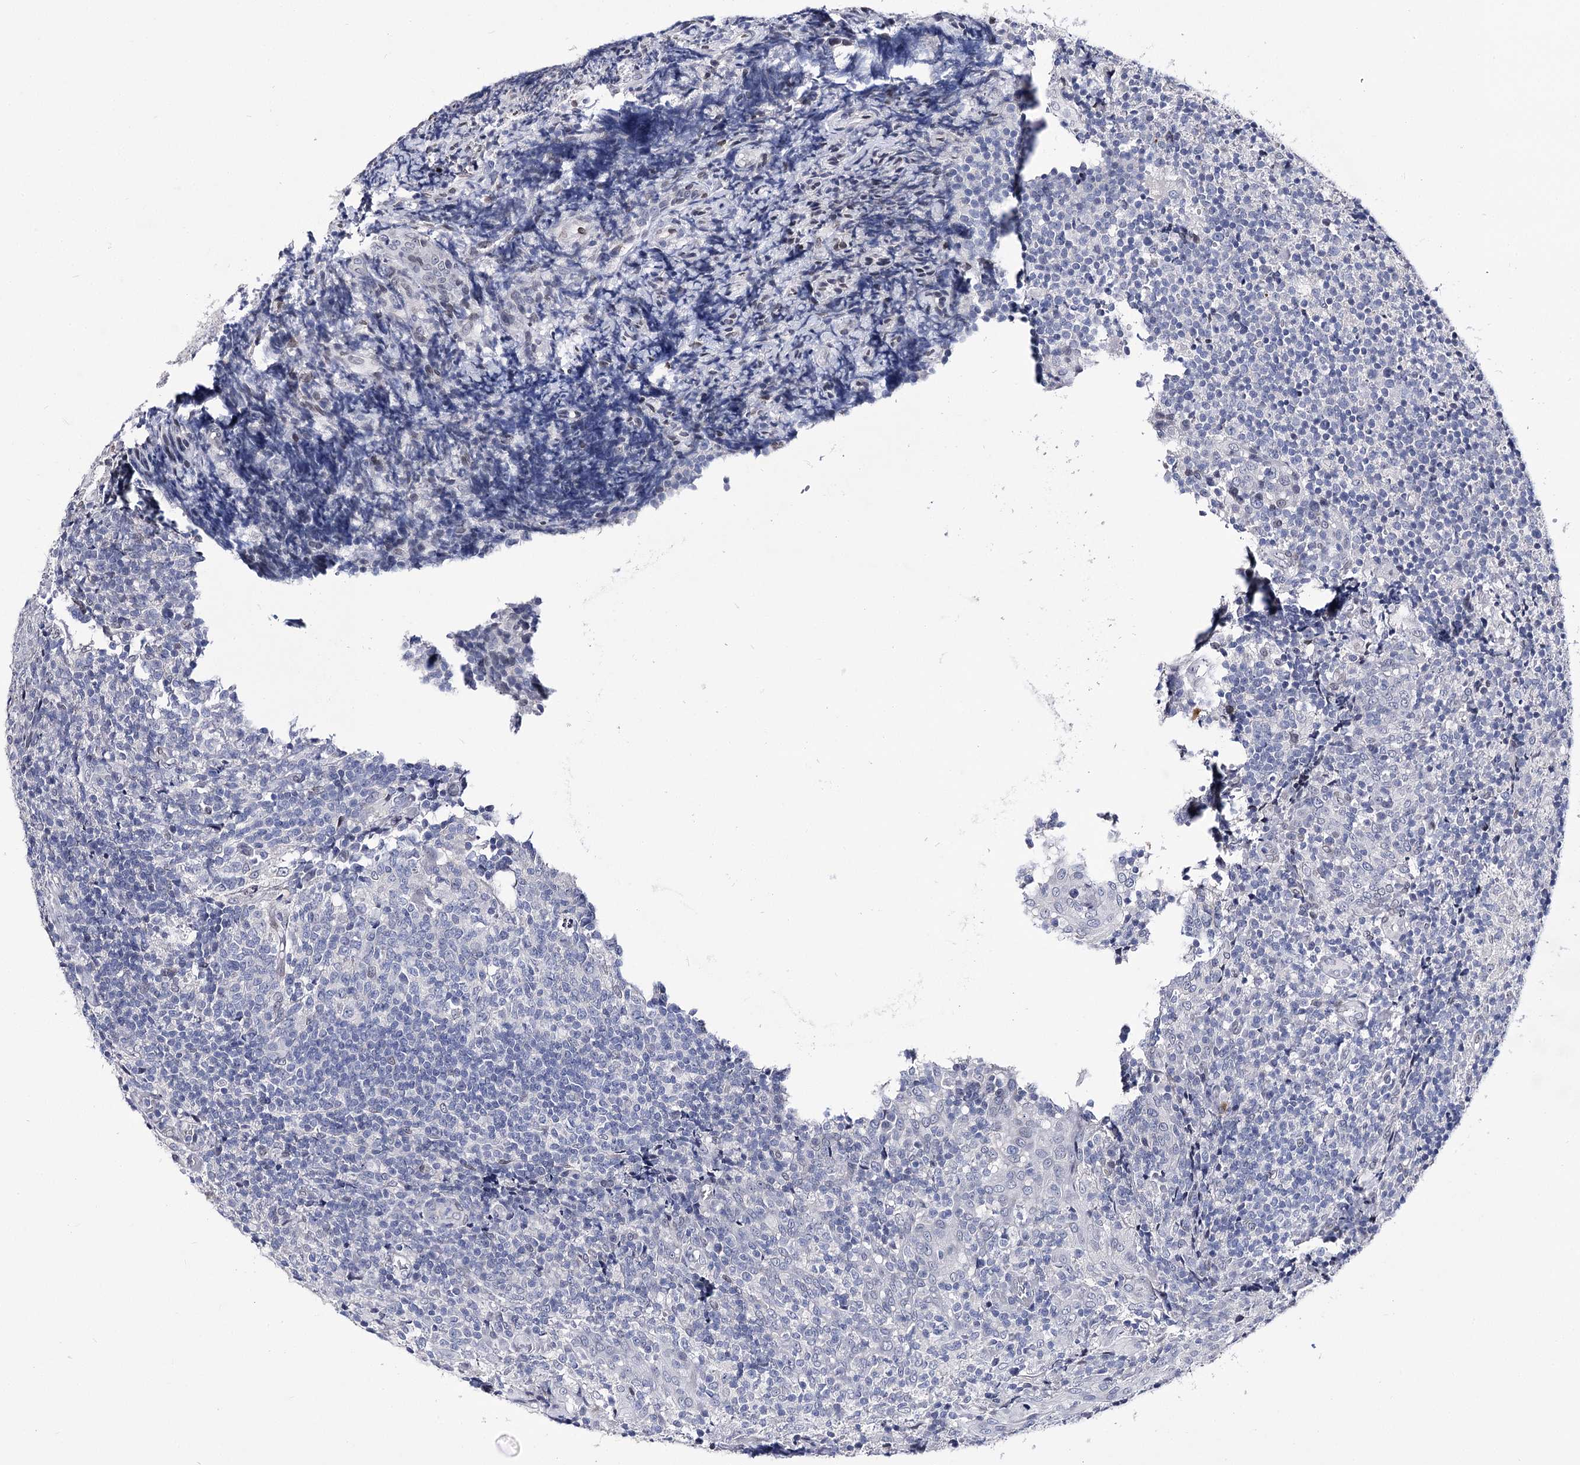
{"staining": {"intensity": "negative", "quantity": "none", "location": "none"}, "tissue": "tonsil", "cell_type": "Germinal center cells", "image_type": "normal", "snomed": [{"axis": "morphology", "description": "Normal tissue, NOS"}, {"axis": "topography", "description": "Tonsil"}], "caption": "Tonsil stained for a protein using IHC shows no expression germinal center cells.", "gene": "TMEM201", "patient": {"sex": "female", "age": 19}}